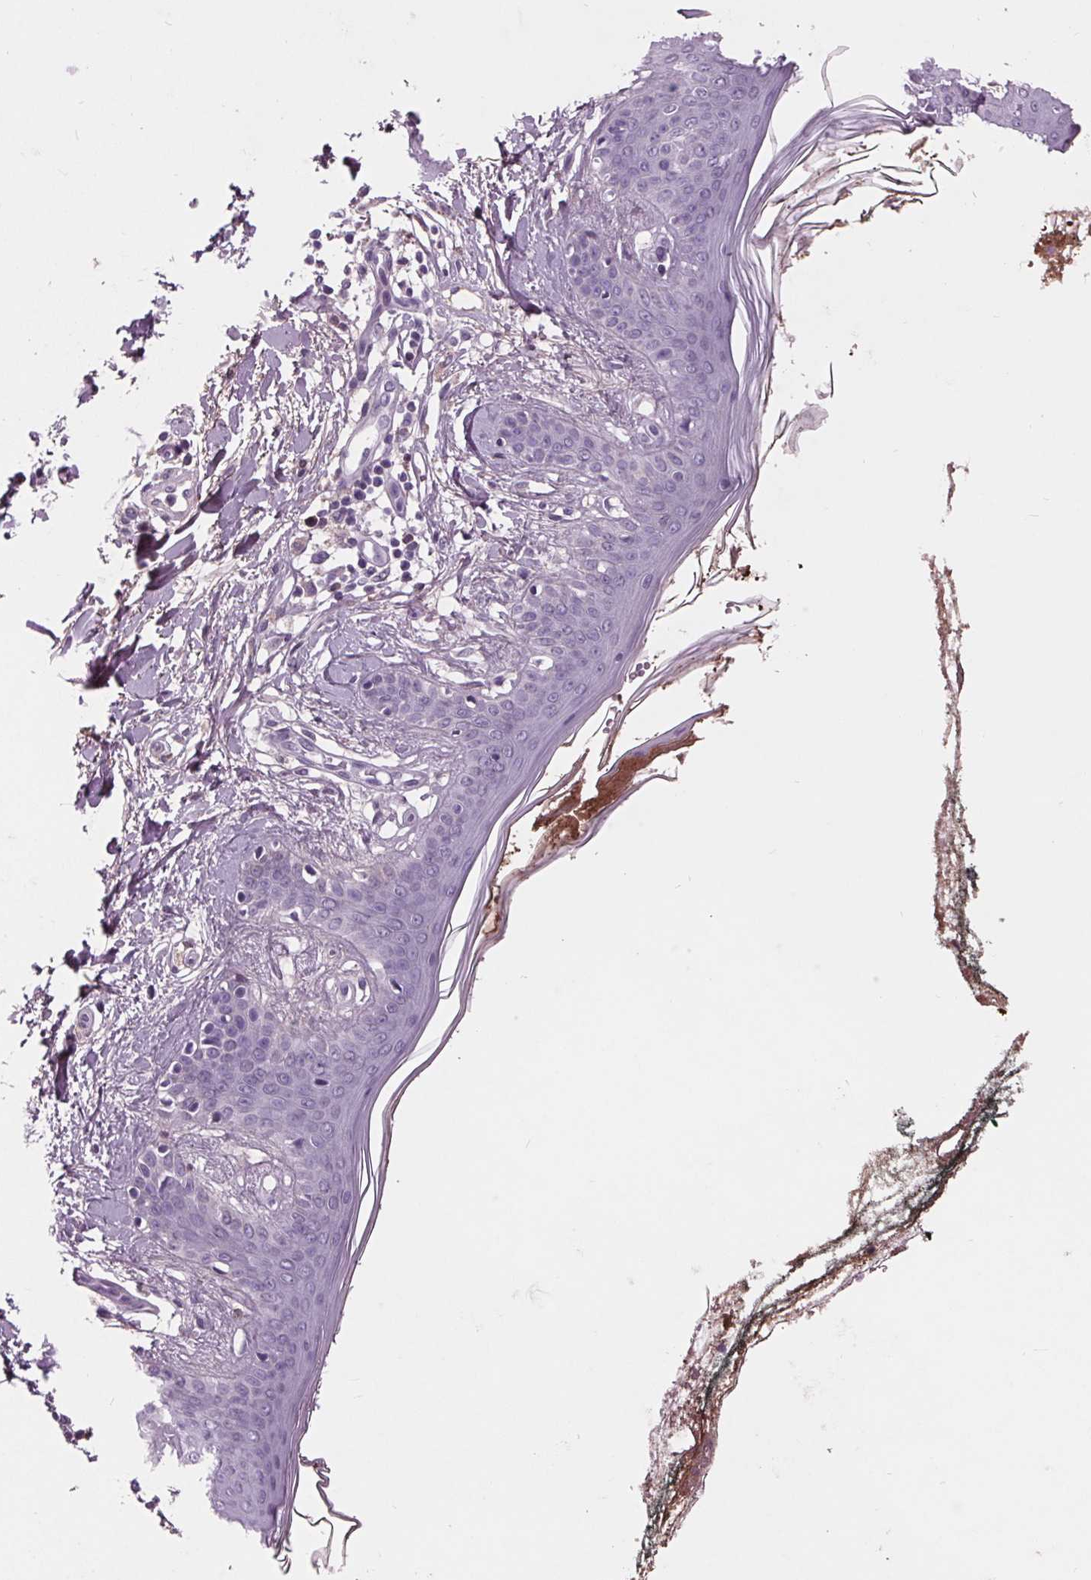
{"staining": {"intensity": "negative", "quantity": "none", "location": "none"}, "tissue": "skin", "cell_type": "Fibroblasts", "image_type": "normal", "snomed": [{"axis": "morphology", "description": "Normal tissue, NOS"}, {"axis": "topography", "description": "Skin"}], "caption": "The image reveals no staining of fibroblasts in benign skin. (DAB IHC visualized using brightfield microscopy, high magnification).", "gene": "C6", "patient": {"sex": "female", "age": 34}}